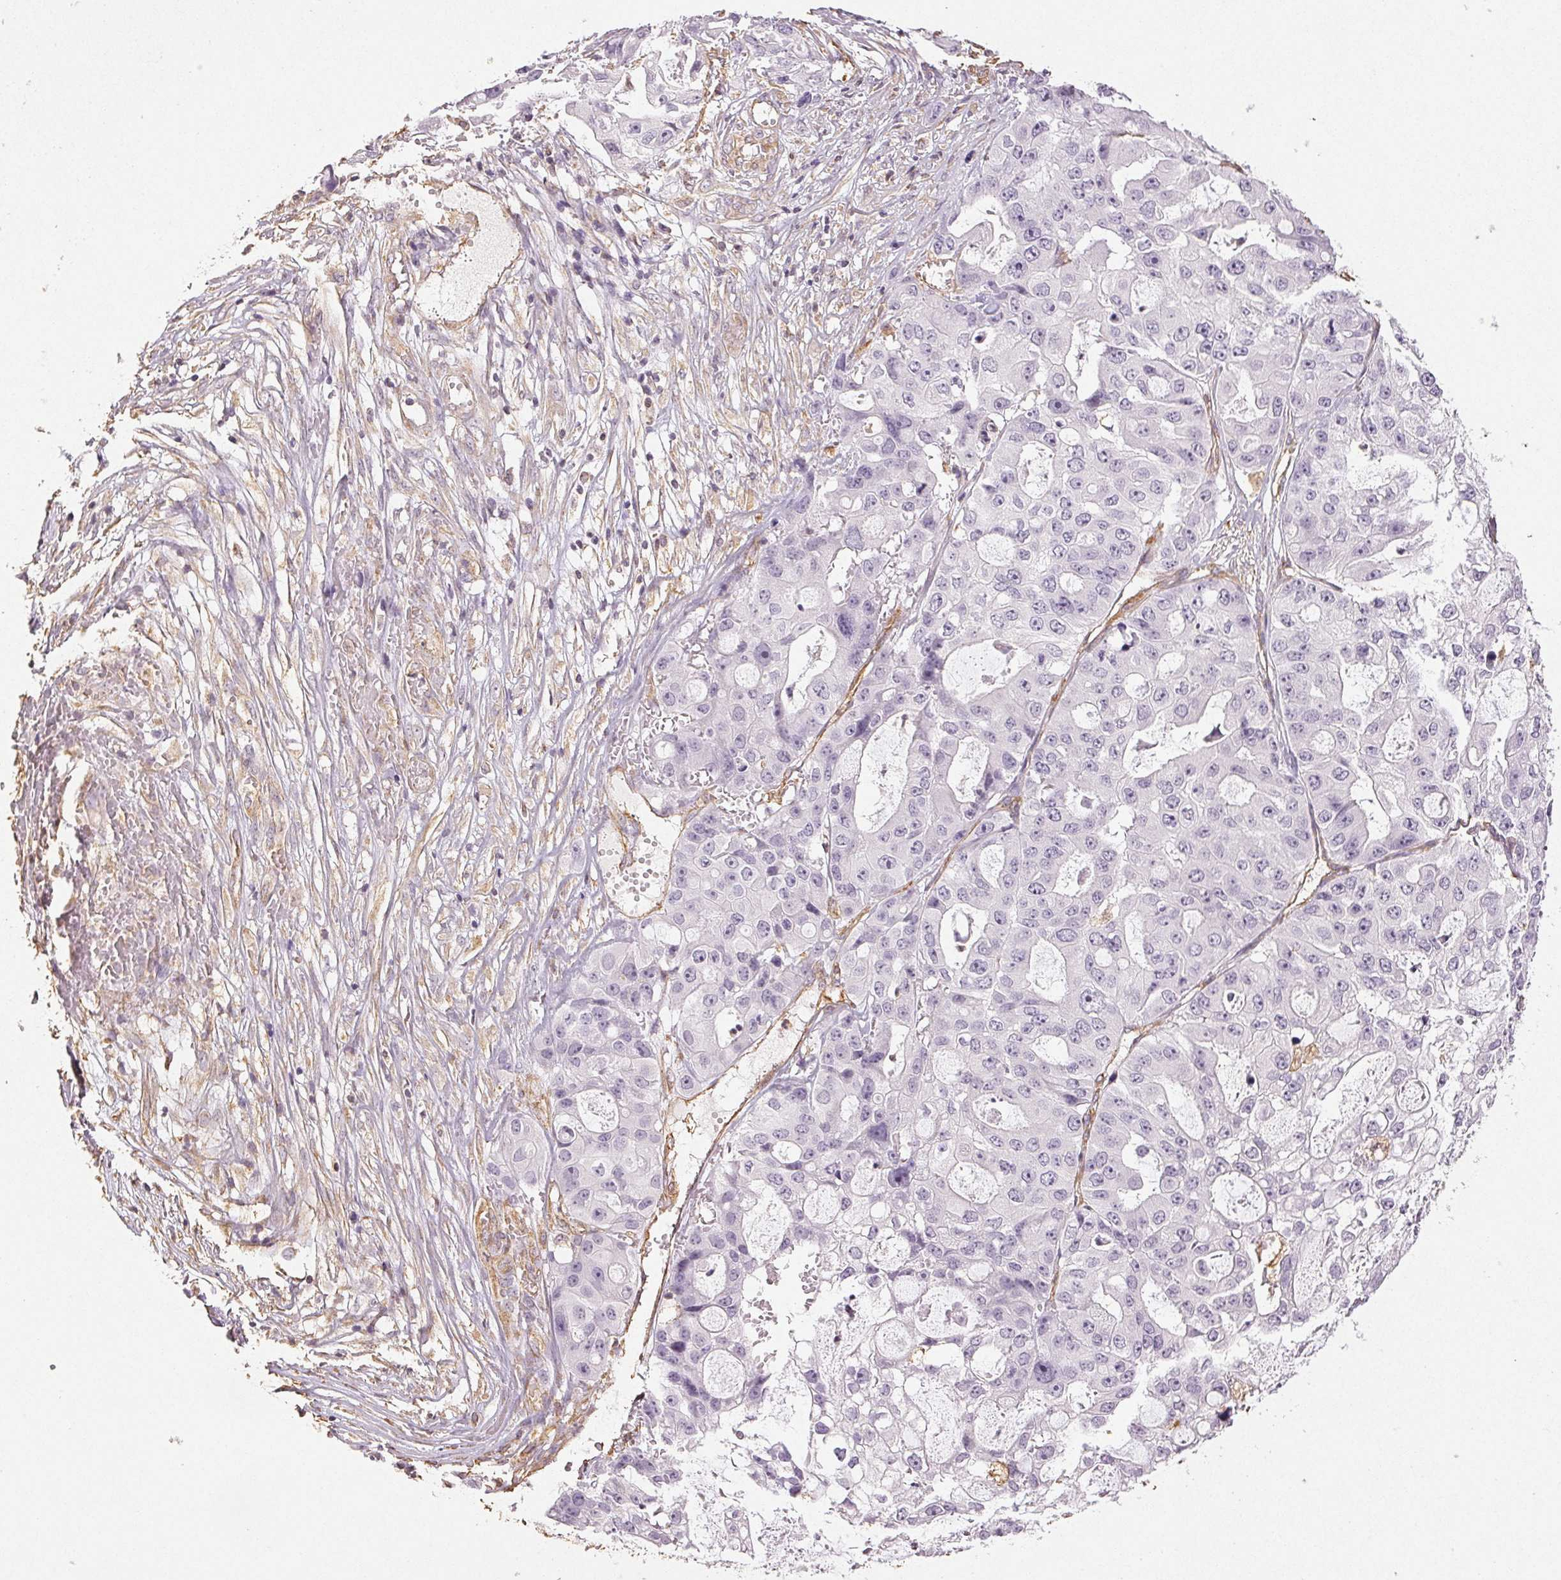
{"staining": {"intensity": "negative", "quantity": "none", "location": "none"}, "tissue": "ovarian cancer", "cell_type": "Tumor cells", "image_type": "cancer", "snomed": [{"axis": "morphology", "description": "Cystadenocarcinoma, serous, NOS"}, {"axis": "topography", "description": "Ovary"}], "caption": "Immunohistochemical staining of ovarian cancer (serous cystadenocarcinoma) displays no significant positivity in tumor cells.", "gene": "COL7A1", "patient": {"sex": "female", "age": 56}}